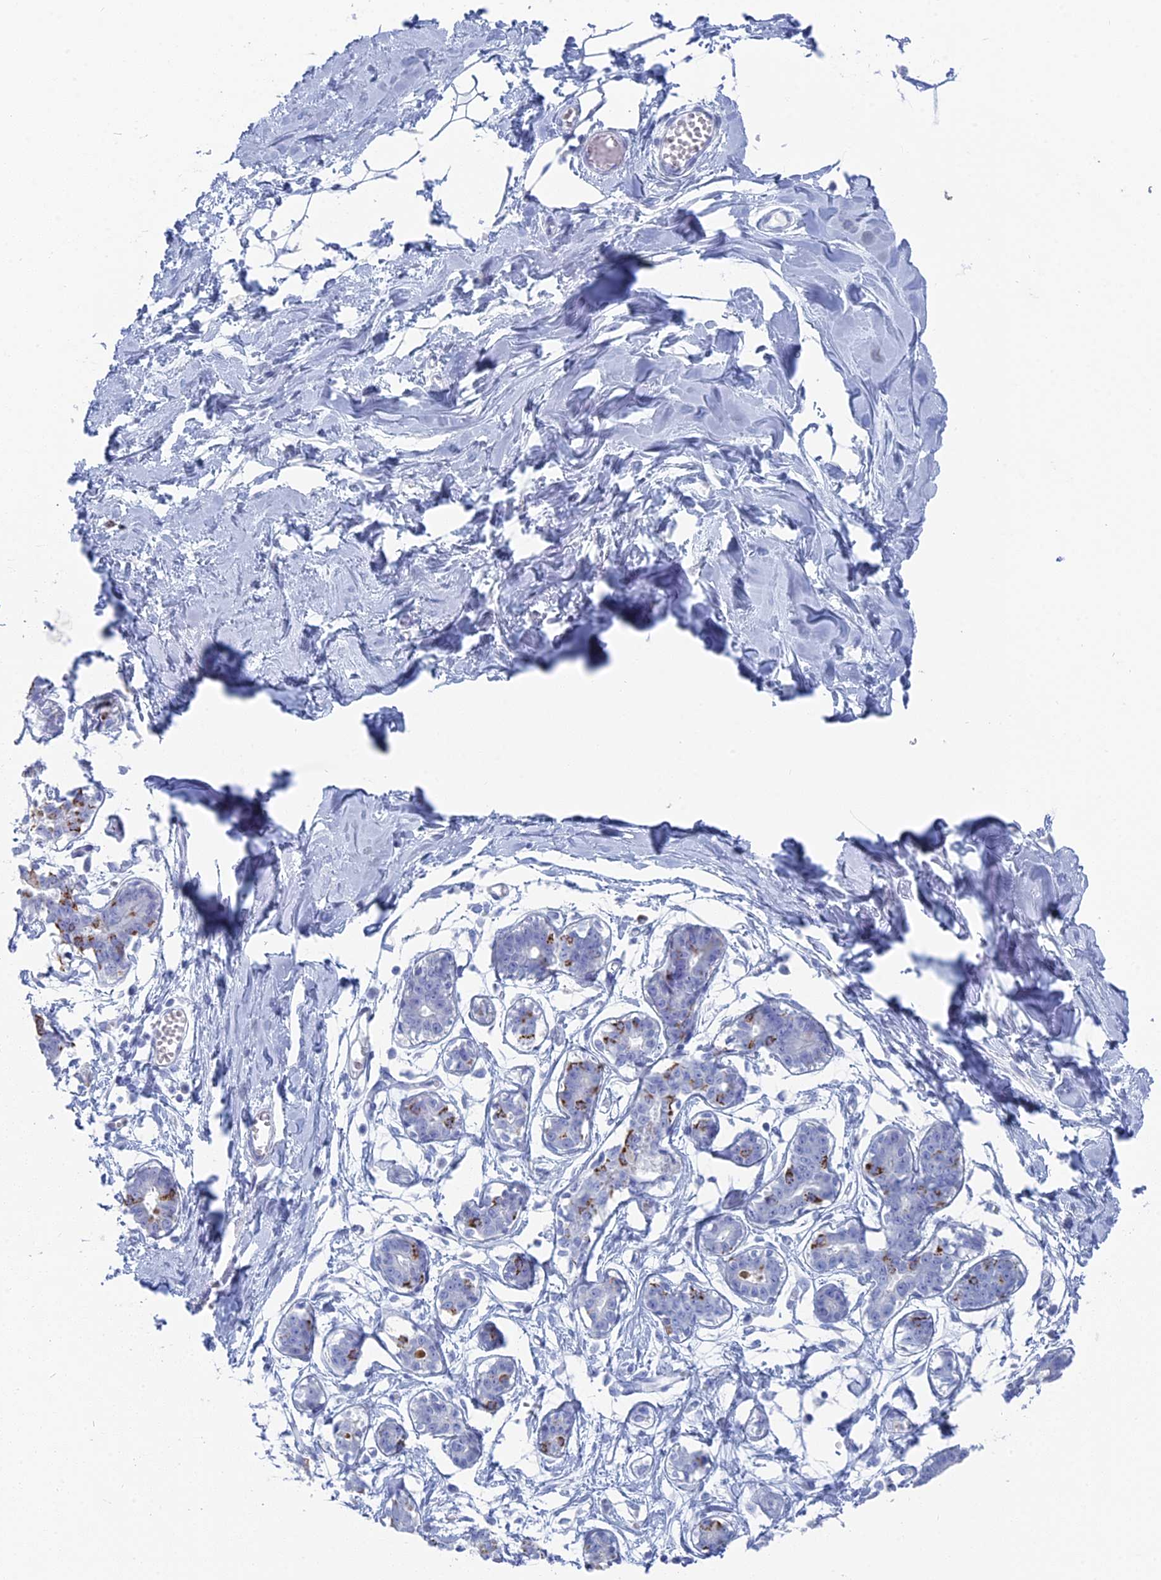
{"staining": {"intensity": "negative", "quantity": "none", "location": "none"}, "tissue": "breast", "cell_type": "Adipocytes", "image_type": "normal", "snomed": [{"axis": "morphology", "description": "Normal tissue, NOS"}, {"axis": "topography", "description": "Breast"}], "caption": "An immunohistochemistry (IHC) micrograph of unremarkable breast is shown. There is no staining in adipocytes of breast. (DAB immunohistochemistry, high magnification).", "gene": "ALMS1", "patient": {"sex": "female", "age": 27}}